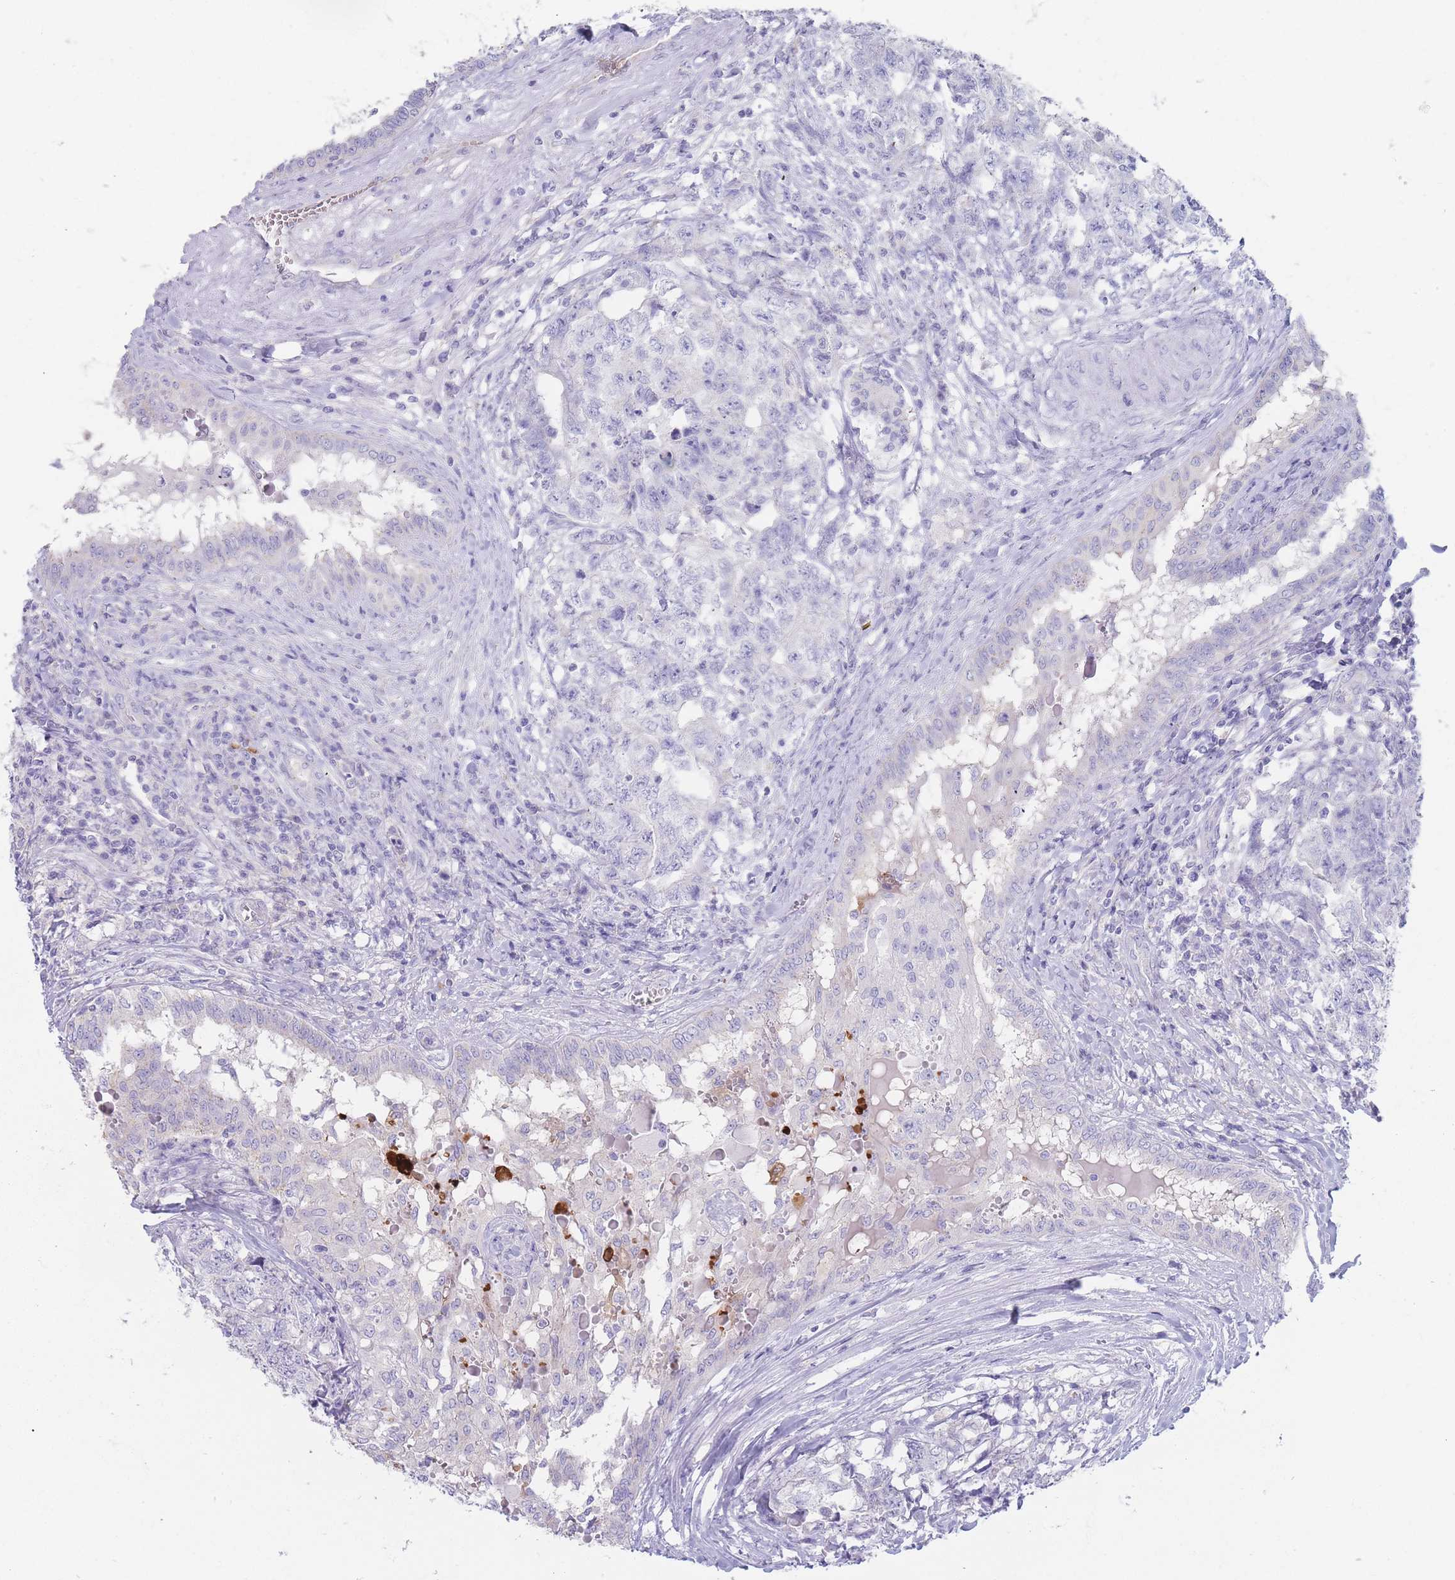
{"staining": {"intensity": "negative", "quantity": "none", "location": "none"}, "tissue": "testis cancer", "cell_type": "Tumor cells", "image_type": "cancer", "snomed": [{"axis": "morphology", "description": "Carcinoma, Embryonal, NOS"}, {"axis": "topography", "description": "Testis"}], "caption": "IHC of testis embryonal carcinoma demonstrates no positivity in tumor cells. Brightfield microscopy of immunohistochemistry stained with DAB (brown) and hematoxylin (blue), captured at high magnification.", "gene": "HBG2", "patient": {"sex": "male", "age": 31}}